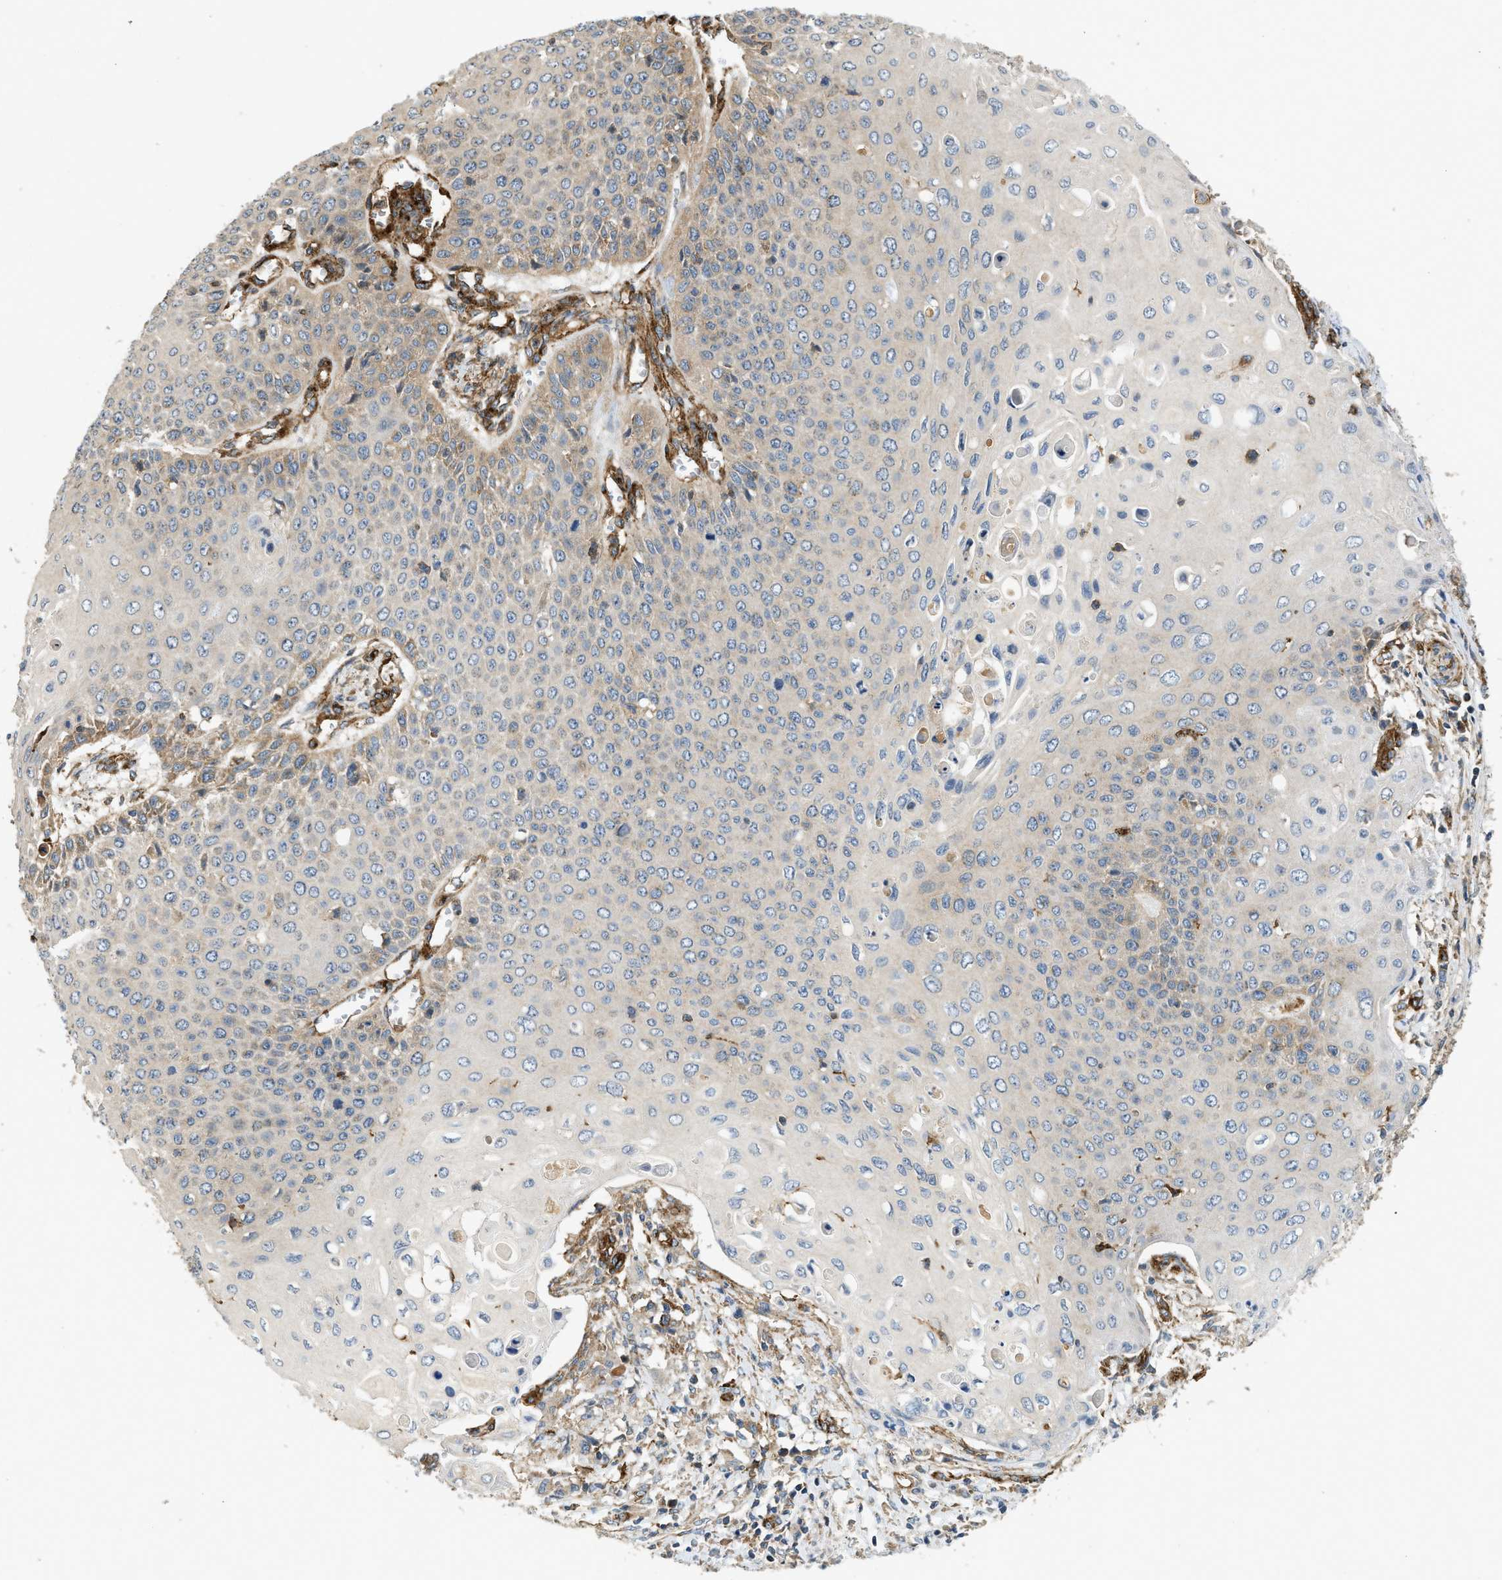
{"staining": {"intensity": "moderate", "quantity": "<25%", "location": "cytoplasmic/membranous"}, "tissue": "cervical cancer", "cell_type": "Tumor cells", "image_type": "cancer", "snomed": [{"axis": "morphology", "description": "Squamous cell carcinoma, NOS"}, {"axis": "topography", "description": "Cervix"}], "caption": "Cervical squamous cell carcinoma tissue displays moderate cytoplasmic/membranous positivity in about <25% of tumor cells, visualized by immunohistochemistry.", "gene": "HIP1", "patient": {"sex": "female", "age": 39}}